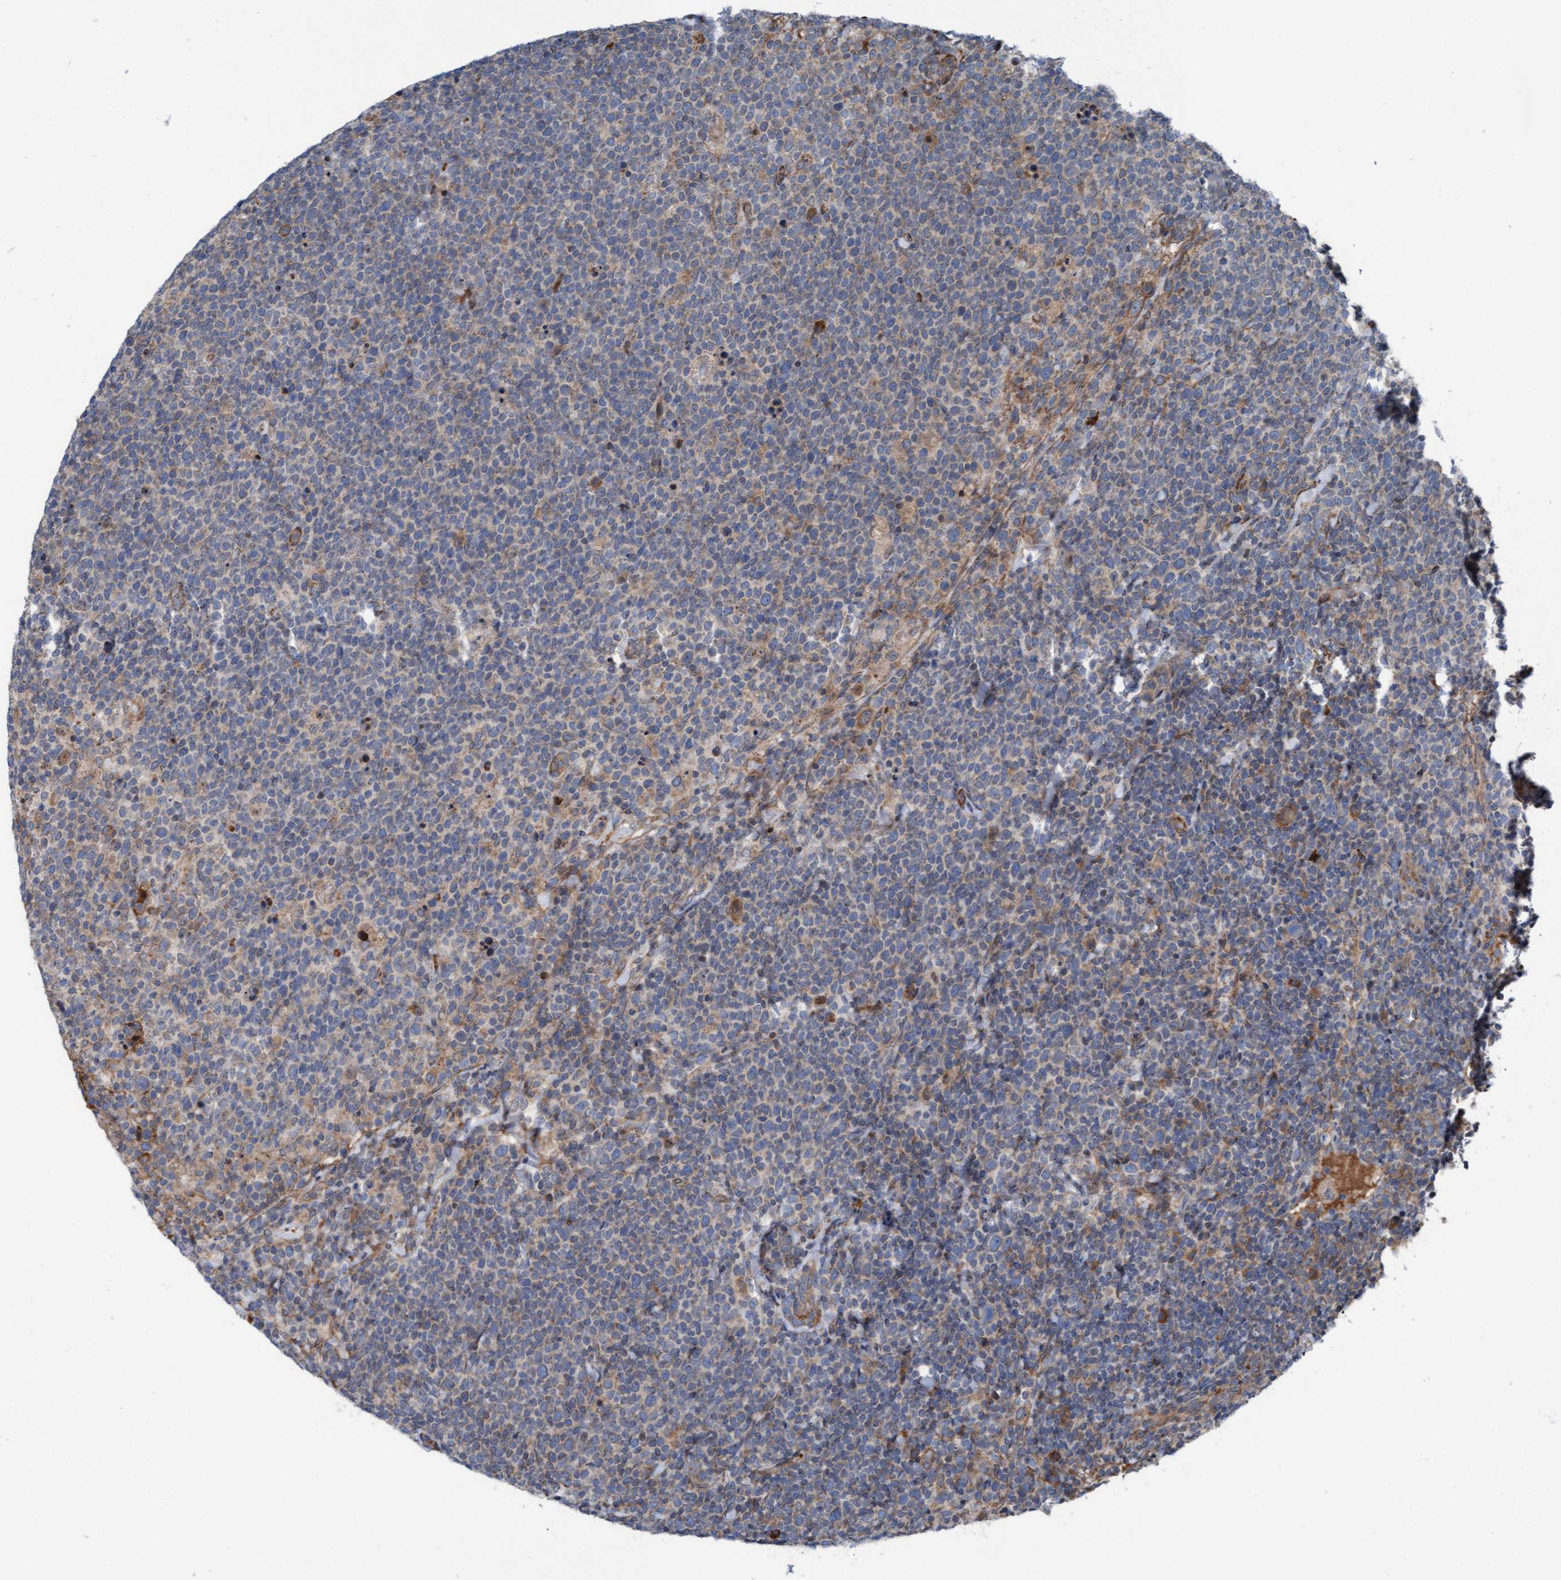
{"staining": {"intensity": "weak", "quantity": "<25%", "location": "cytoplasmic/membranous"}, "tissue": "lymphoma", "cell_type": "Tumor cells", "image_type": "cancer", "snomed": [{"axis": "morphology", "description": "Malignant lymphoma, non-Hodgkin's type, High grade"}, {"axis": "topography", "description": "Lymph node"}], "caption": "Immunohistochemistry of human lymphoma demonstrates no staining in tumor cells.", "gene": "RAP1GAP2", "patient": {"sex": "male", "age": 61}}